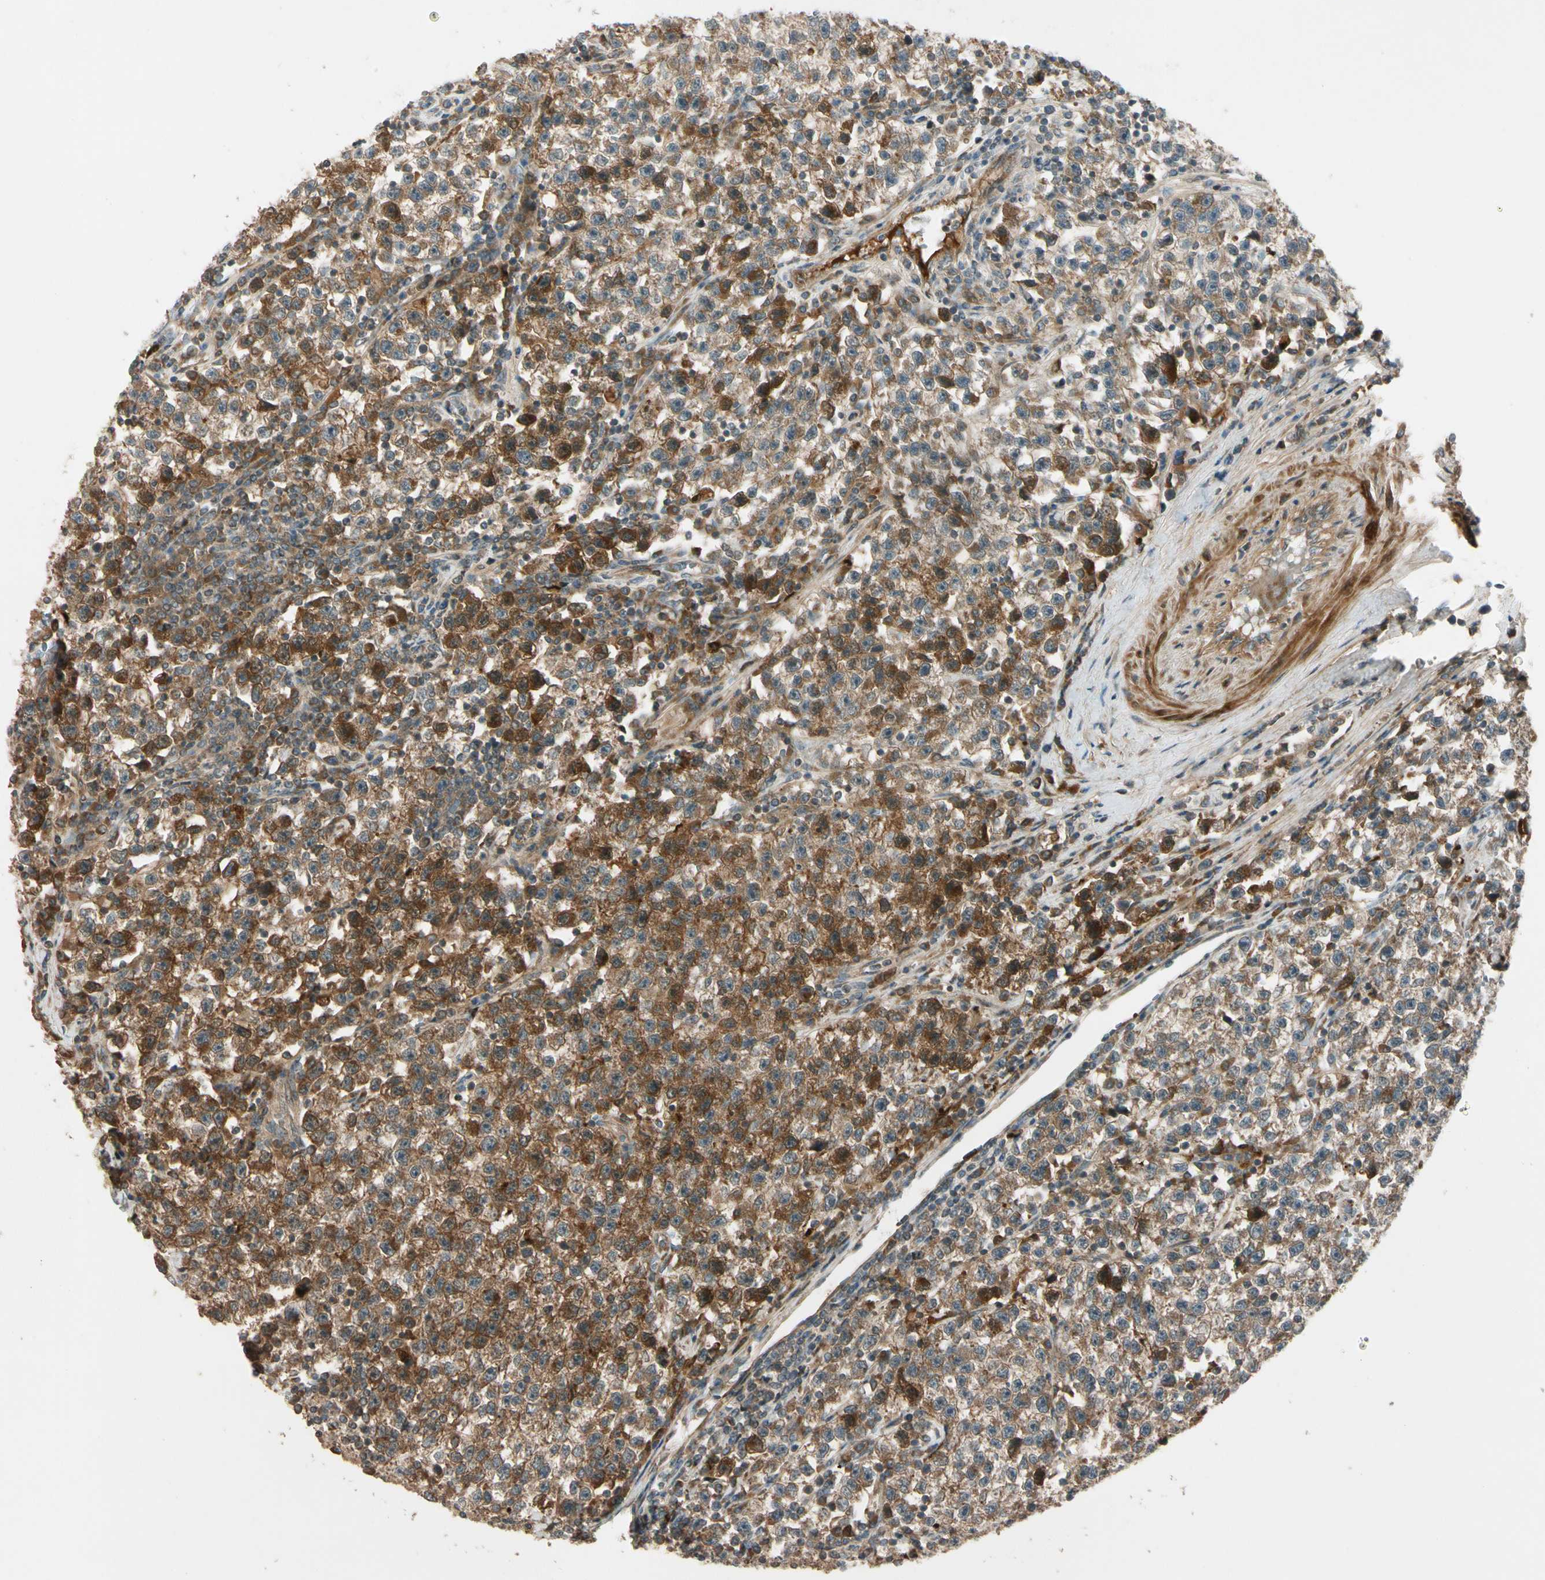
{"staining": {"intensity": "strong", "quantity": ">75%", "location": "cytoplasmic/membranous"}, "tissue": "testis cancer", "cell_type": "Tumor cells", "image_type": "cancer", "snomed": [{"axis": "morphology", "description": "Seminoma, NOS"}, {"axis": "topography", "description": "Testis"}], "caption": "Strong cytoplasmic/membranous protein positivity is identified in about >75% of tumor cells in testis cancer (seminoma). The protein is shown in brown color, while the nuclei are stained blue.", "gene": "ACVR1C", "patient": {"sex": "male", "age": 22}}